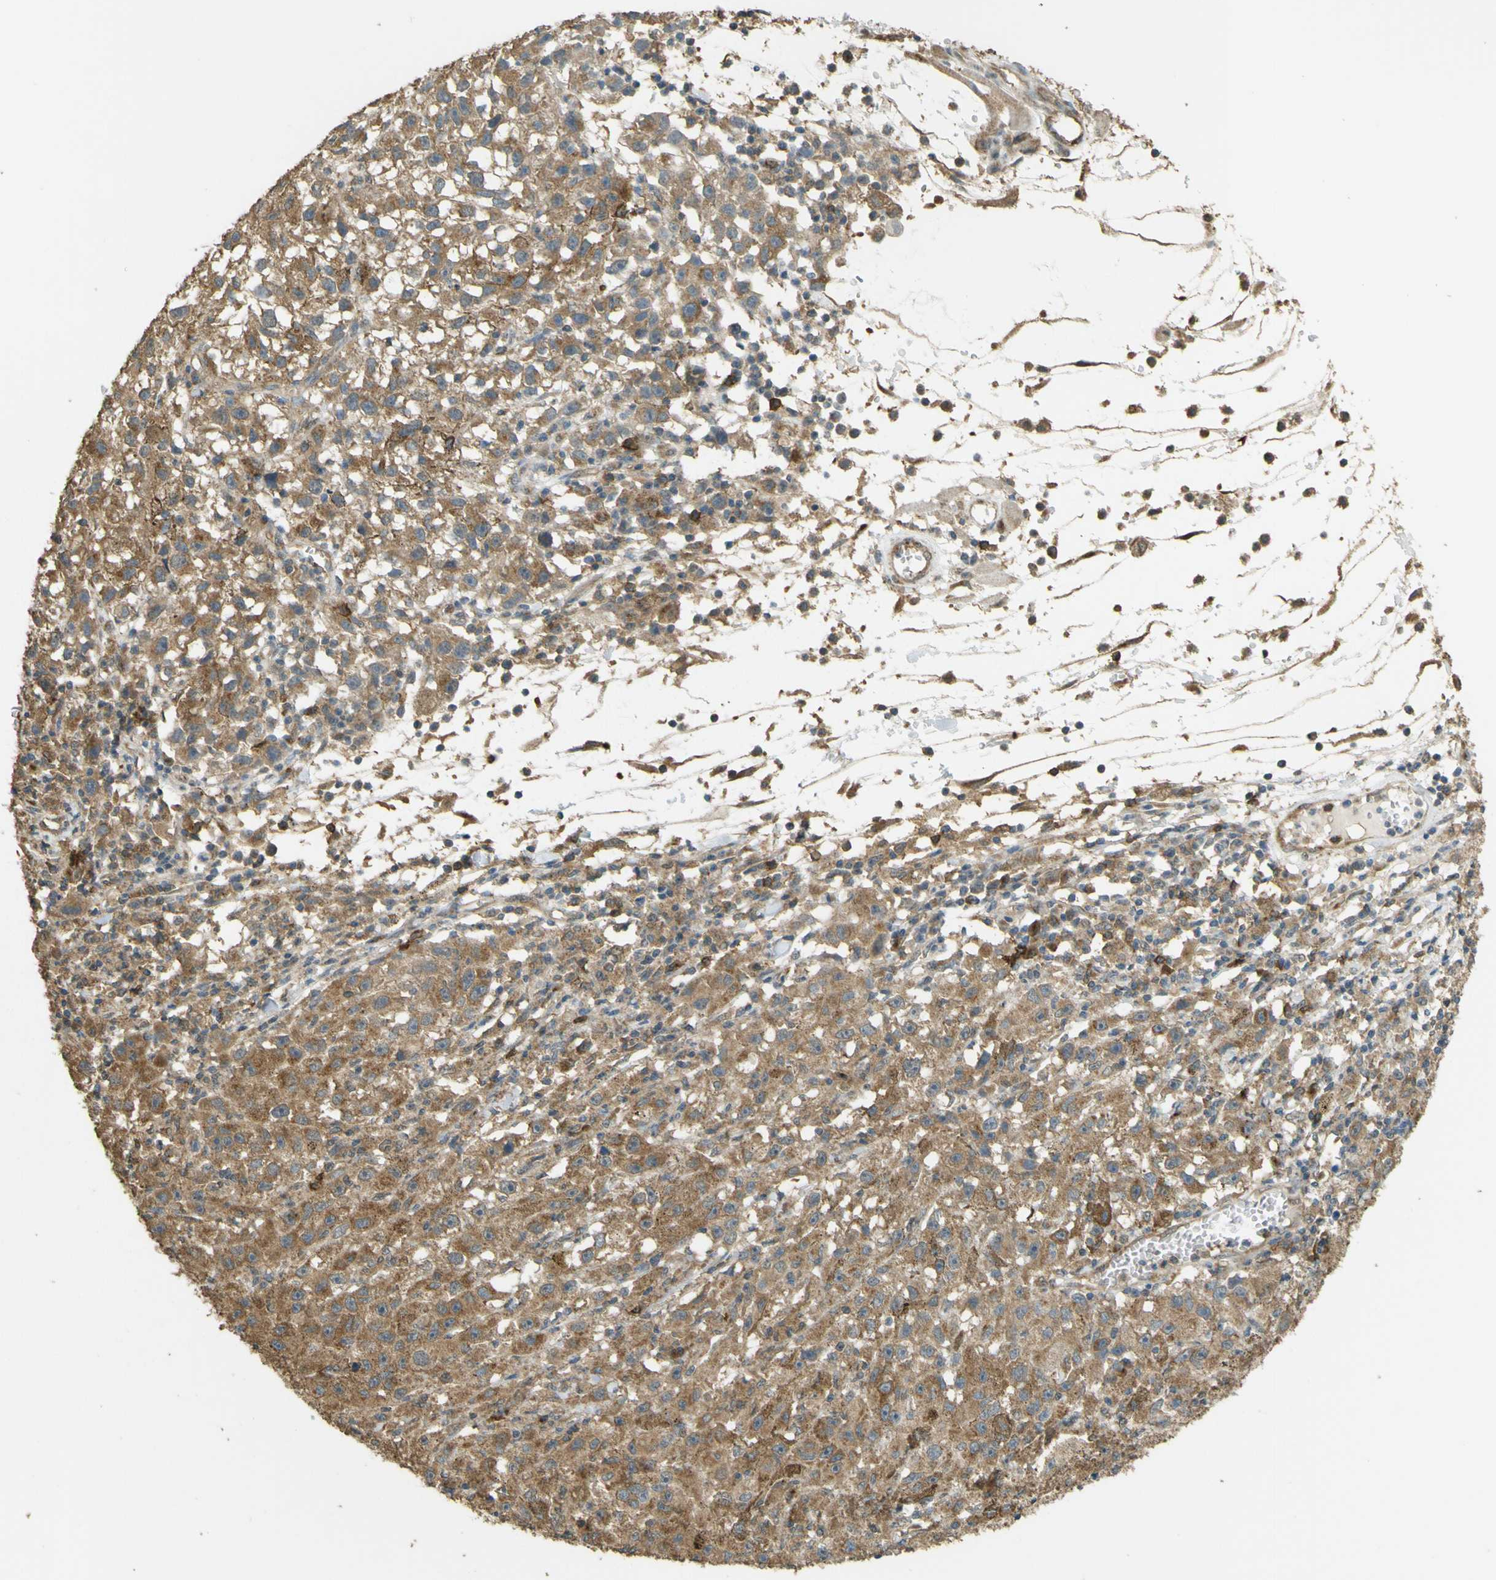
{"staining": {"intensity": "moderate", "quantity": ">75%", "location": "cytoplasmic/membranous"}, "tissue": "melanoma", "cell_type": "Tumor cells", "image_type": "cancer", "snomed": [{"axis": "morphology", "description": "Malignant melanoma, NOS"}, {"axis": "topography", "description": "Skin"}], "caption": "Immunohistochemistry of human malignant melanoma shows medium levels of moderate cytoplasmic/membranous staining in about >75% of tumor cells.", "gene": "GOLGA1", "patient": {"sex": "female", "age": 104}}